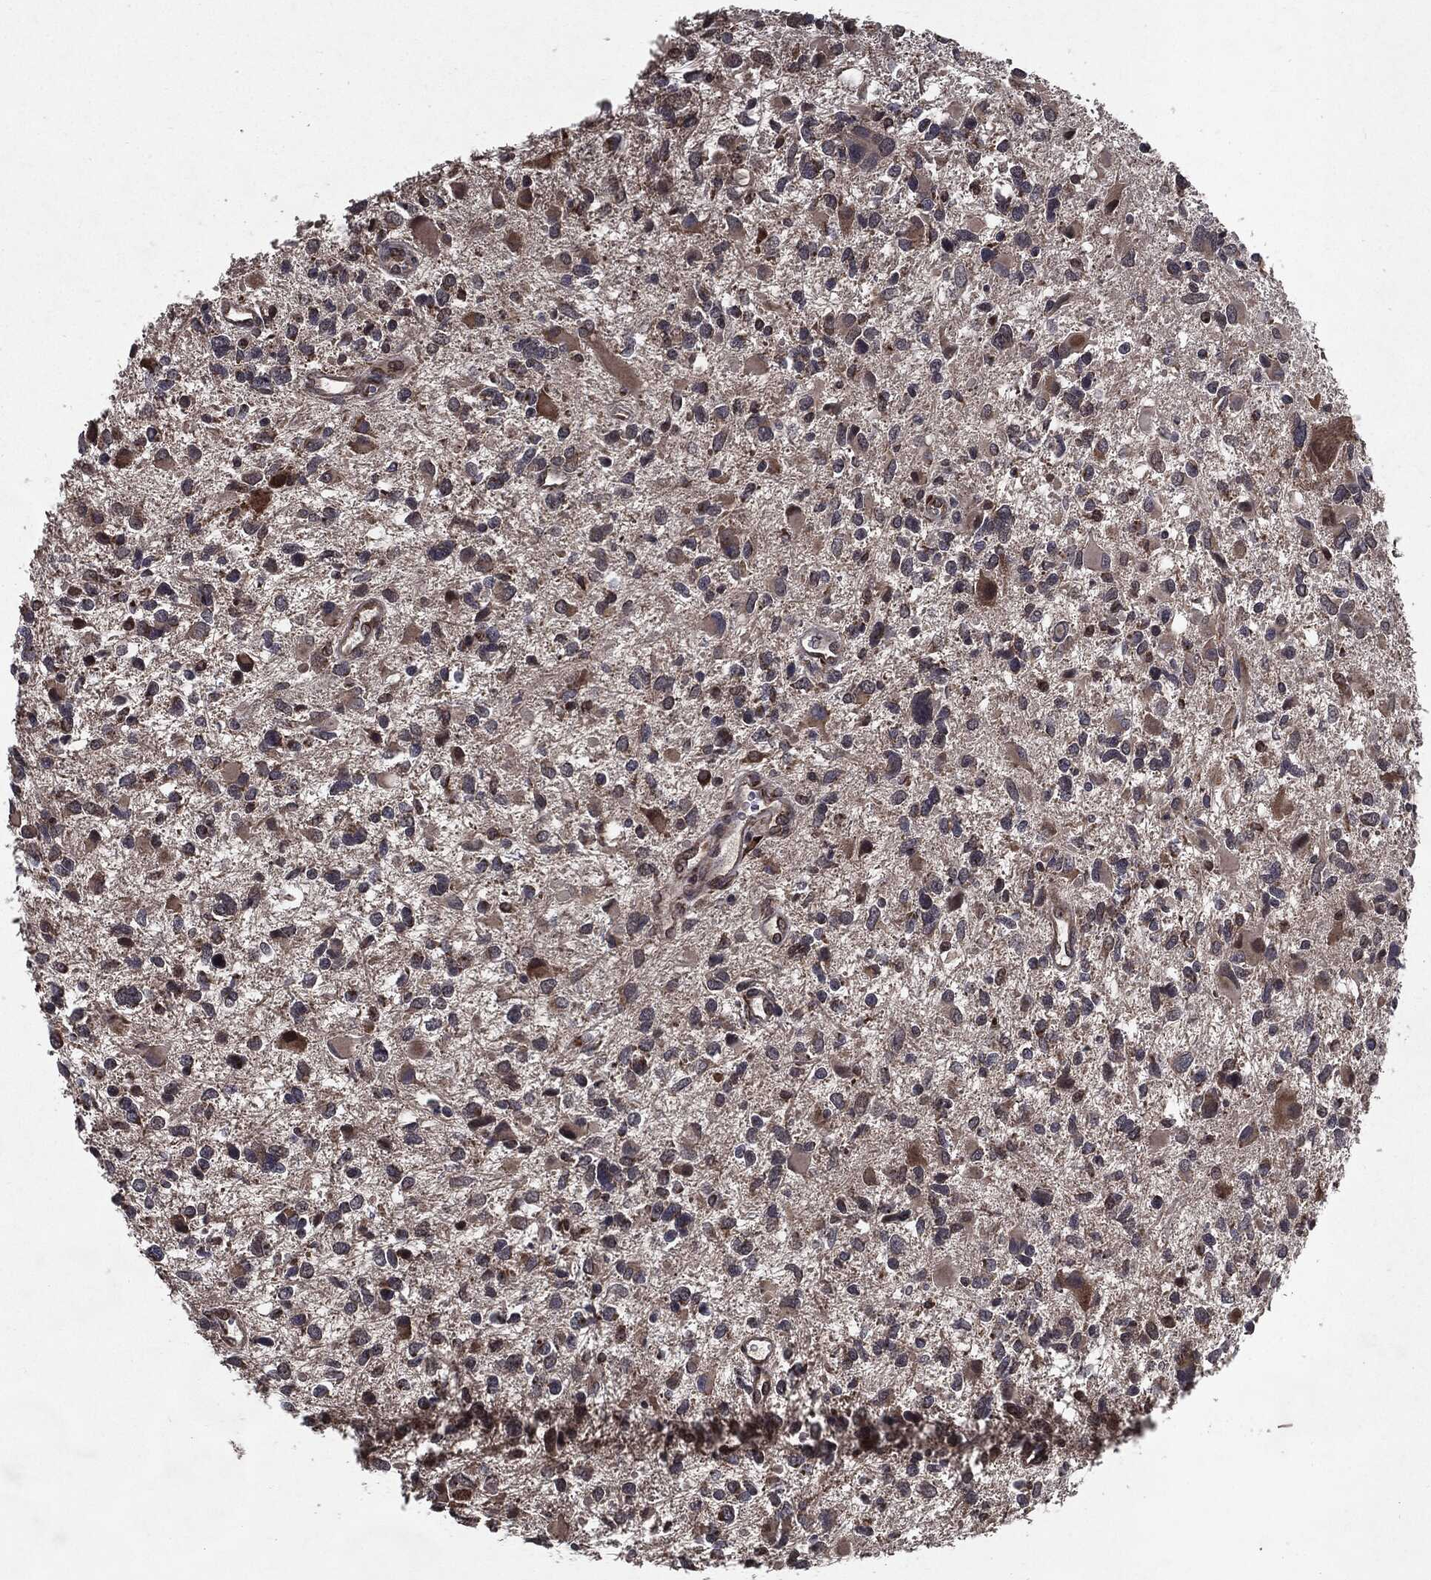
{"staining": {"intensity": "moderate", "quantity": "25%-75%", "location": "cytoplasmic/membranous"}, "tissue": "glioma", "cell_type": "Tumor cells", "image_type": "cancer", "snomed": [{"axis": "morphology", "description": "Glioma, malignant, Low grade"}, {"axis": "topography", "description": "Brain"}], "caption": "The image demonstrates immunohistochemical staining of malignant low-grade glioma. There is moderate cytoplasmic/membranous expression is present in about 25%-75% of tumor cells.", "gene": "HDAC5", "patient": {"sex": "female", "age": 32}}